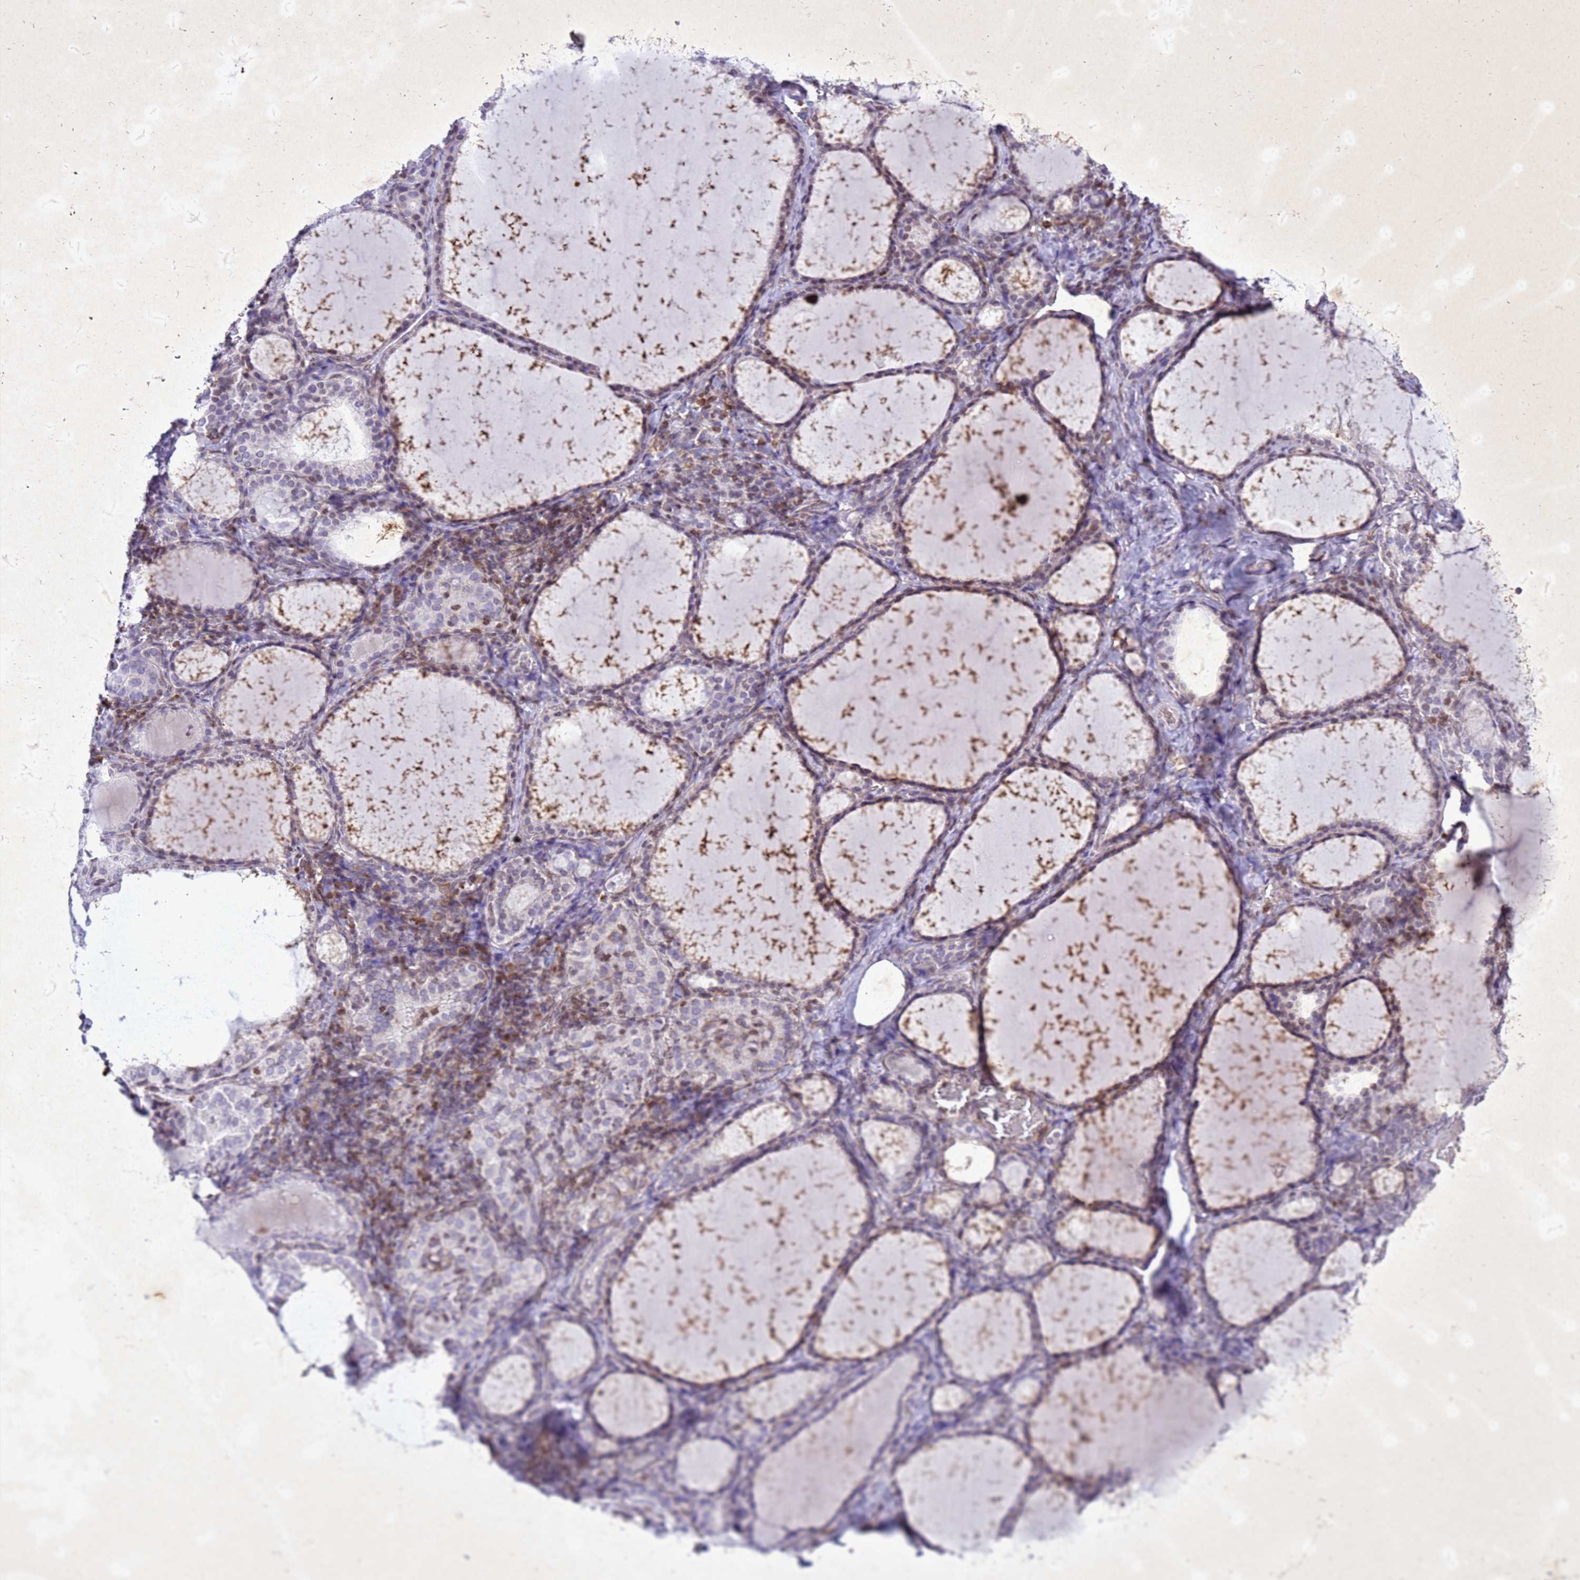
{"staining": {"intensity": "moderate", "quantity": "<25%", "location": "nuclear"}, "tissue": "thyroid gland", "cell_type": "Glandular cells", "image_type": "normal", "snomed": [{"axis": "morphology", "description": "Normal tissue, NOS"}, {"axis": "topography", "description": "Thyroid gland"}], "caption": "Immunohistochemical staining of normal human thyroid gland demonstrates low levels of moderate nuclear staining in about <25% of glandular cells.", "gene": "COPS9", "patient": {"sex": "female", "age": 39}}